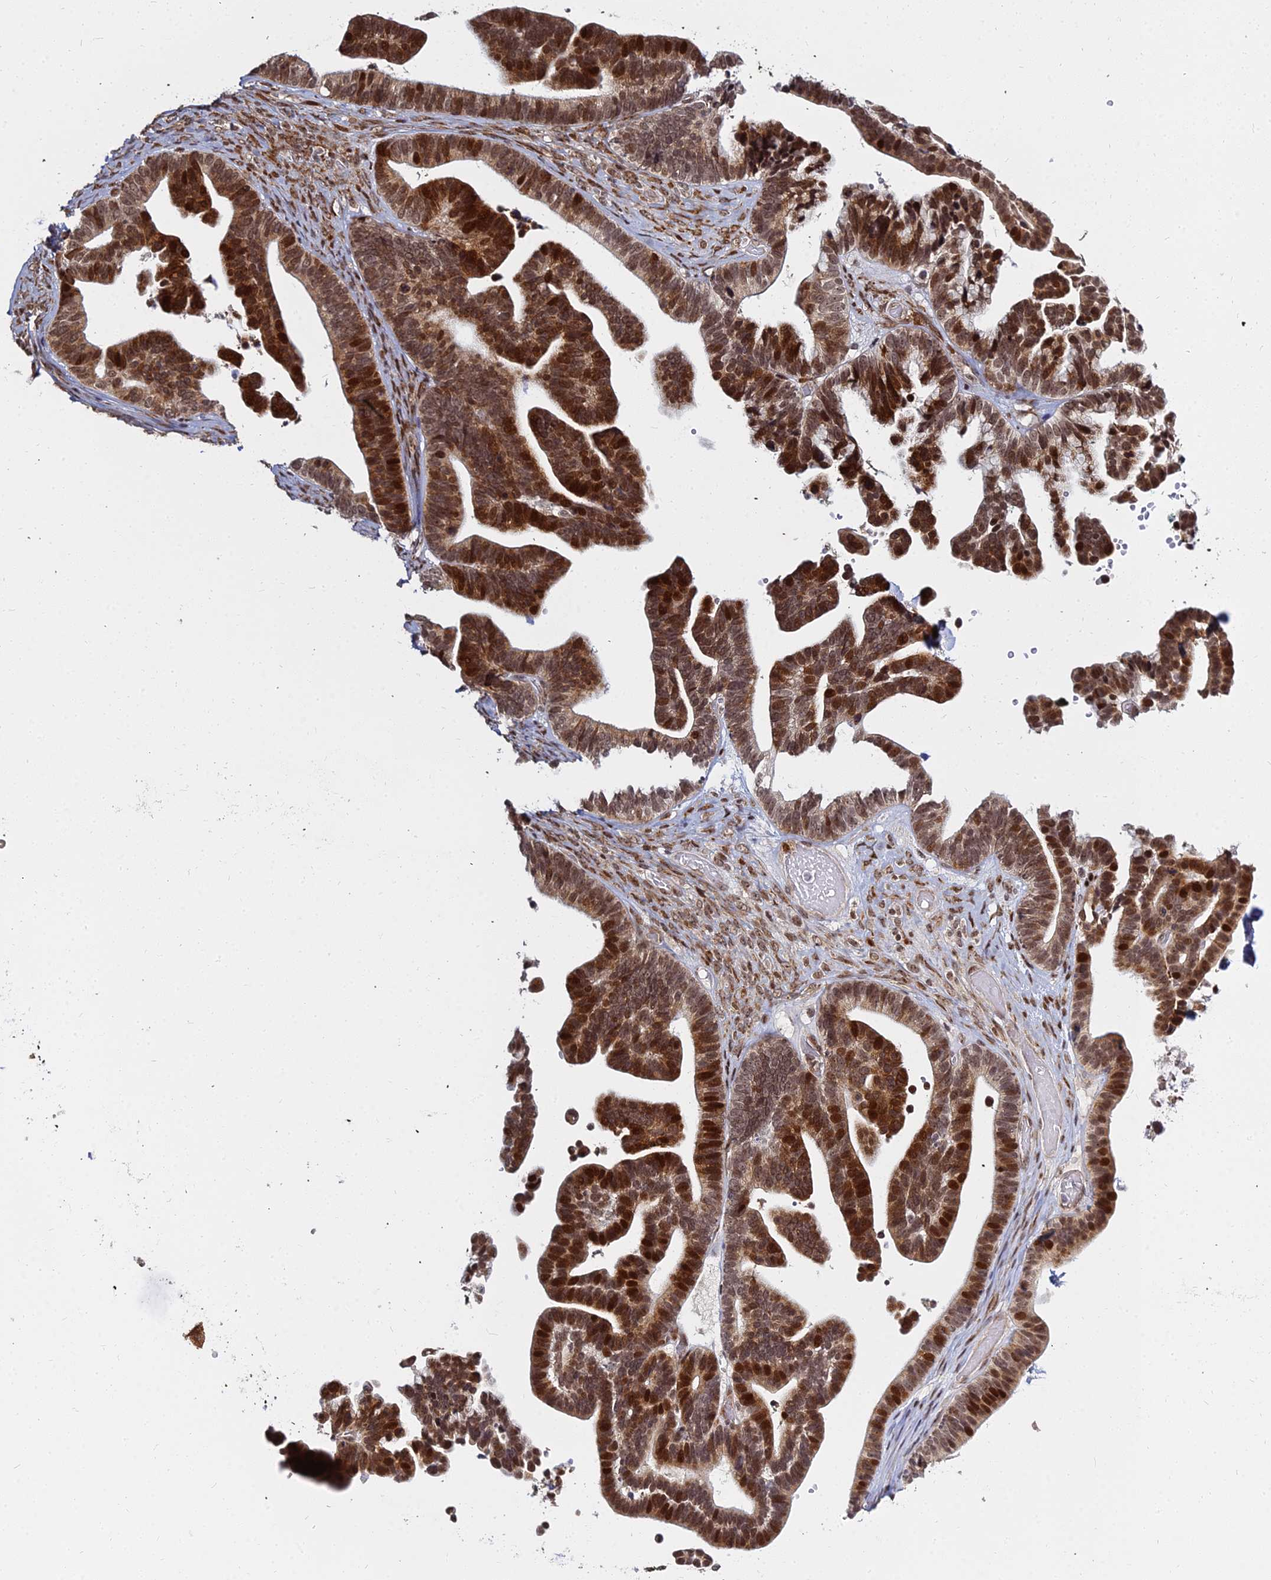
{"staining": {"intensity": "moderate", "quantity": ">75%", "location": "cytoplasmic/membranous,nuclear"}, "tissue": "ovarian cancer", "cell_type": "Tumor cells", "image_type": "cancer", "snomed": [{"axis": "morphology", "description": "Cystadenocarcinoma, serous, NOS"}, {"axis": "topography", "description": "Ovary"}], "caption": "A brown stain shows moderate cytoplasmic/membranous and nuclear staining of a protein in ovarian serous cystadenocarcinoma tumor cells. Using DAB (brown) and hematoxylin (blue) stains, captured at high magnification using brightfield microscopy.", "gene": "ABCA2", "patient": {"sex": "female", "age": 56}}